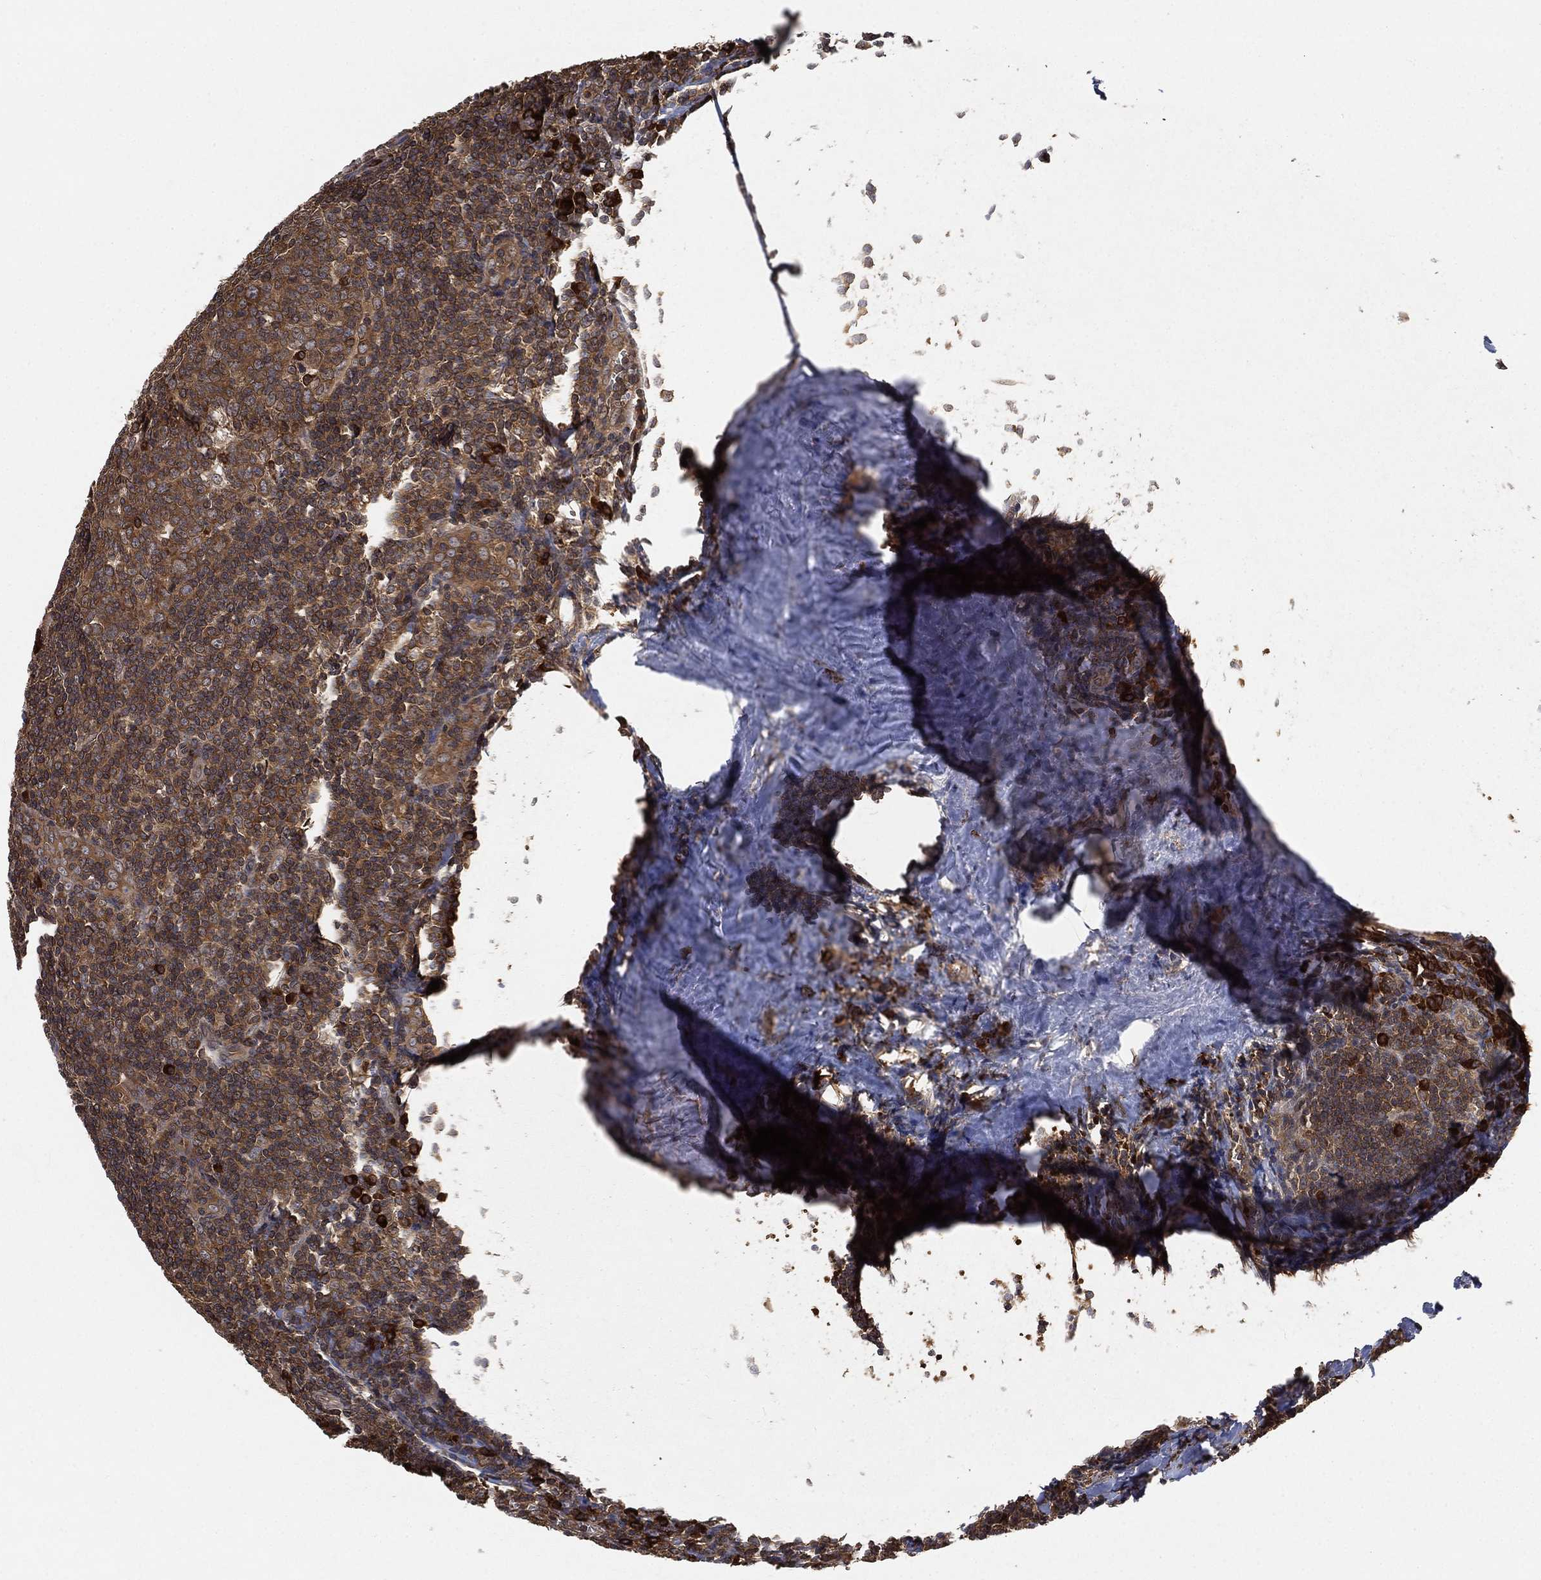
{"staining": {"intensity": "moderate", "quantity": "25%-75%", "location": "cytoplasmic/membranous"}, "tissue": "tonsil", "cell_type": "Germinal center cells", "image_type": "normal", "snomed": [{"axis": "morphology", "description": "Normal tissue, NOS"}, {"axis": "topography", "description": "Tonsil"}], "caption": "High-power microscopy captured an immunohistochemistry histopathology image of benign tonsil, revealing moderate cytoplasmic/membranous staining in about 25%-75% of germinal center cells. (Brightfield microscopy of DAB IHC at high magnification).", "gene": "UBA5", "patient": {"sex": "male", "age": 20}}